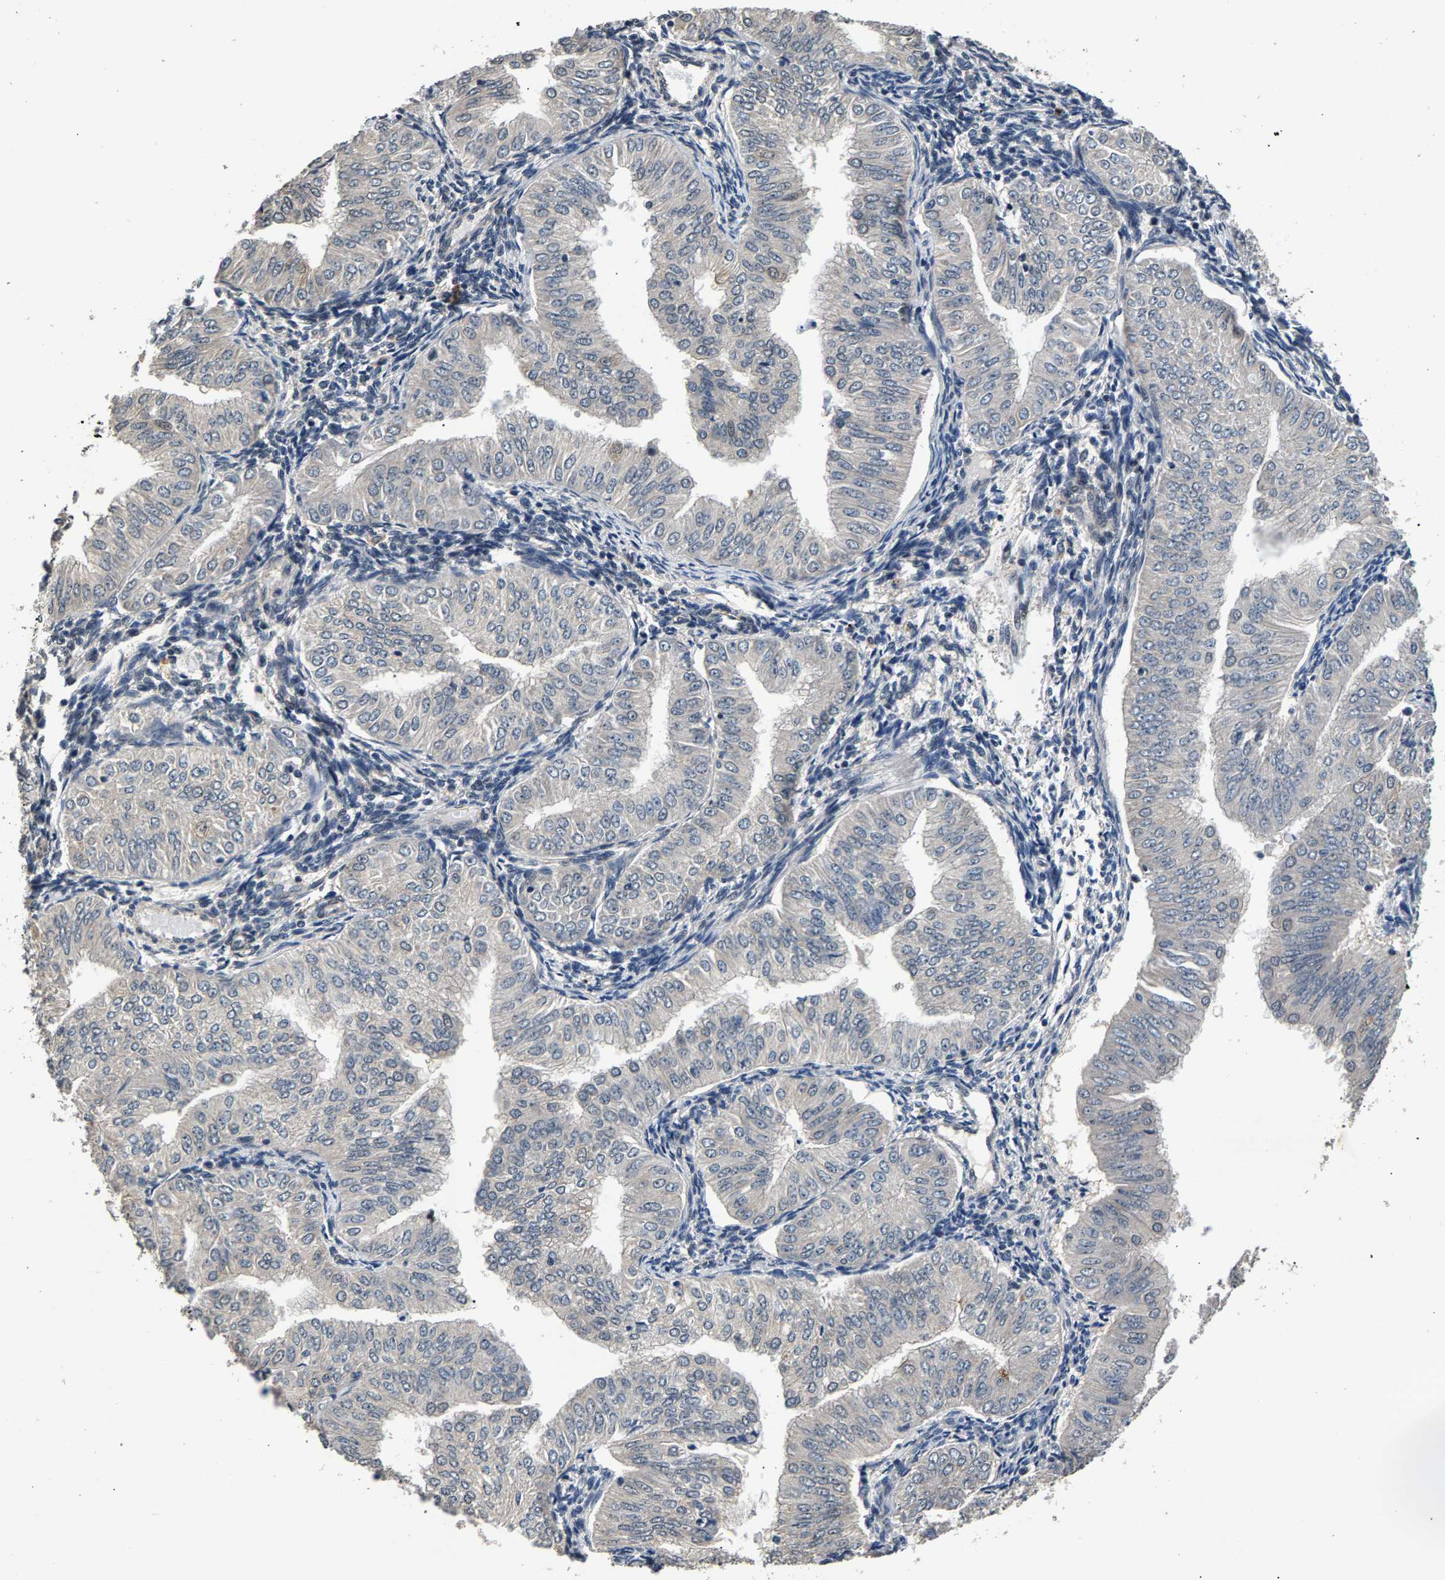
{"staining": {"intensity": "negative", "quantity": "none", "location": "none"}, "tissue": "endometrial cancer", "cell_type": "Tumor cells", "image_type": "cancer", "snomed": [{"axis": "morphology", "description": "Normal tissue, NOS"}, {"axis": "morphology", "description": "Adenocarcinoma, NOS"}, {"axis": "topography", "description": "Endometrium"}], "caption": "Tumor cells show no significant staining in endometrial cancer (adenocarcinoma). (DAB (3,3'-diaminobenzidine) immunohistochemistry (IHC) with hematoxylin counter stain).", "gene": "RBM33", "patient": {"sex": "female", "age": 53}}